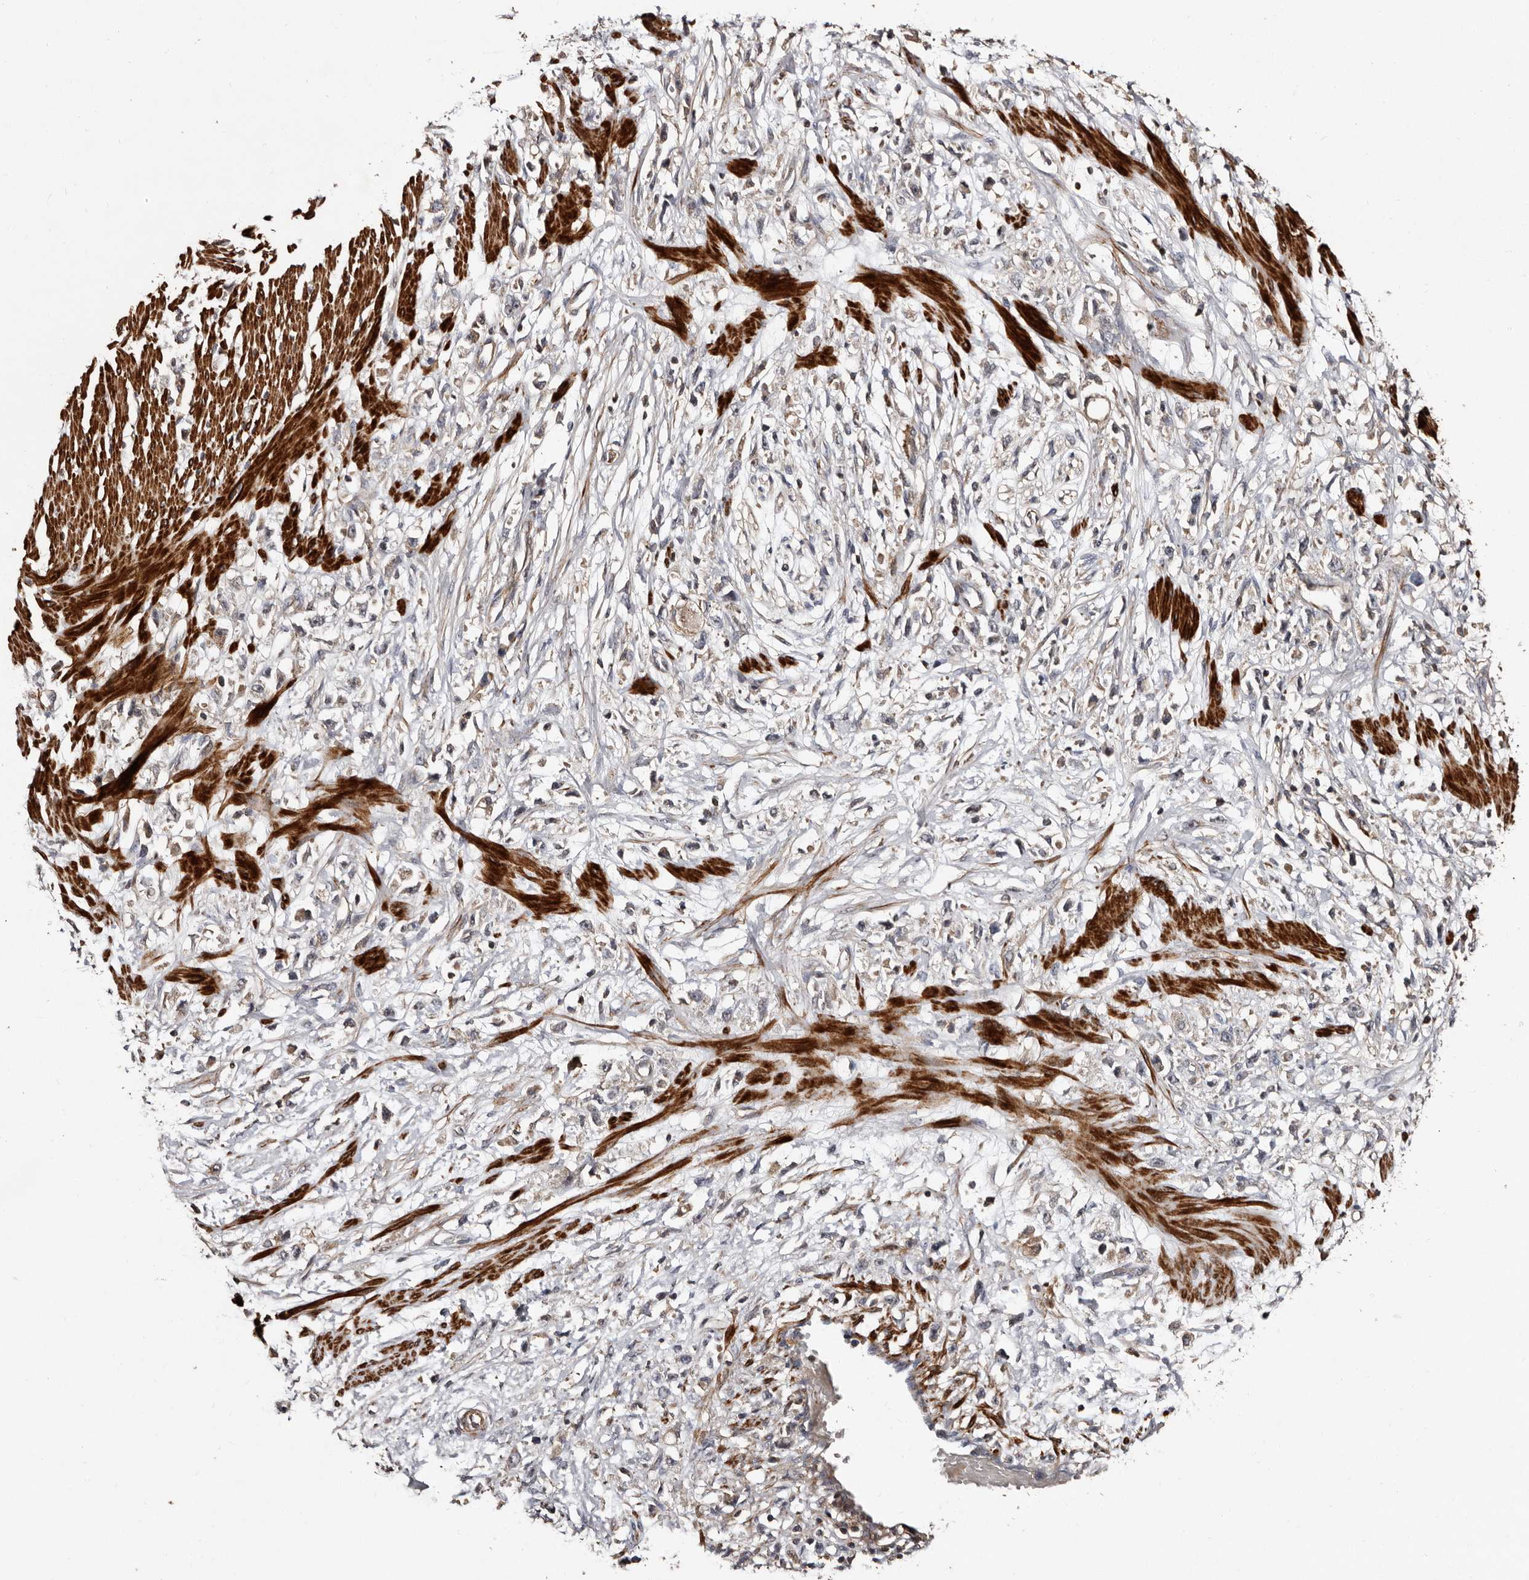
{"staining": {"intensity": "weak", "quantity": "<25%", "location": "cytoplasmic/membranous"}, "tissue": "stomach cancer", "cell_type": "Tumor cells", "image_type": "cancer", "snomed": [{"axis": "morphology", "description": "Adenocarcinoma, NOS"}, {"axis": "topography", "description": "Stomach"}], "caption": "Immunohistochemical staining of human stomach adenocarcinoma reveals no significant staining in tumor cells.", "gene": "PRKD3", "patient": {"sex": "female", "age": 59}}